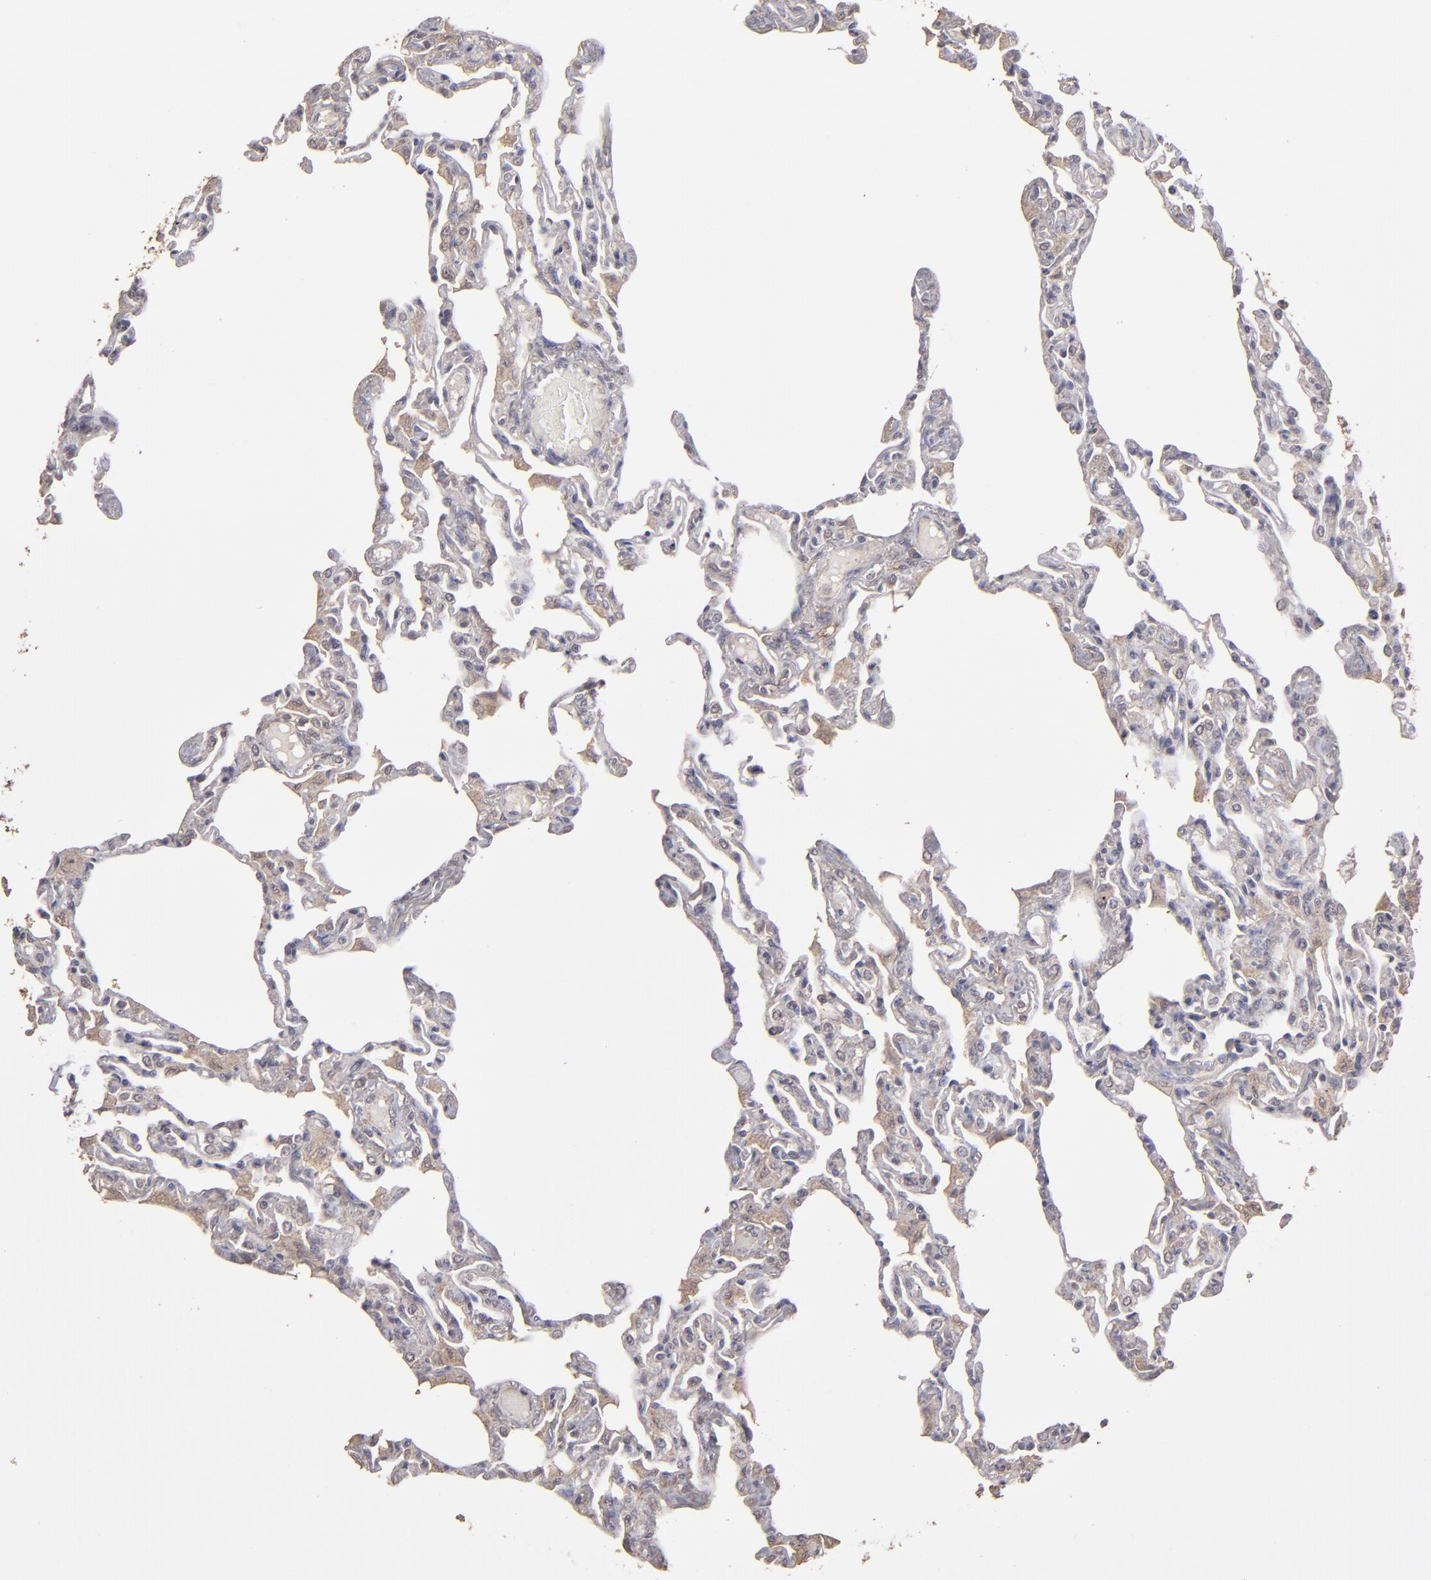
{"staining": {"intensity": "negative", "quantity": "none", "location": "none"}, "tissue": "lung", "cell_type": "Alveolar cells", "image_type": "normal", "snomed": [{"axis": "morphology", "description": "Normal tissue, NOS"}, {"axis": "topography", "description": "Lung"}], "caption": "IHC of normal human lung reveals no expression in alveolar cells. (DAB (3,3'-diaminobenzidine) immunohistochemistry (IHC), high magnification).", "gene": "FAT1", "patient": {"sex": "female", "age": 49}}